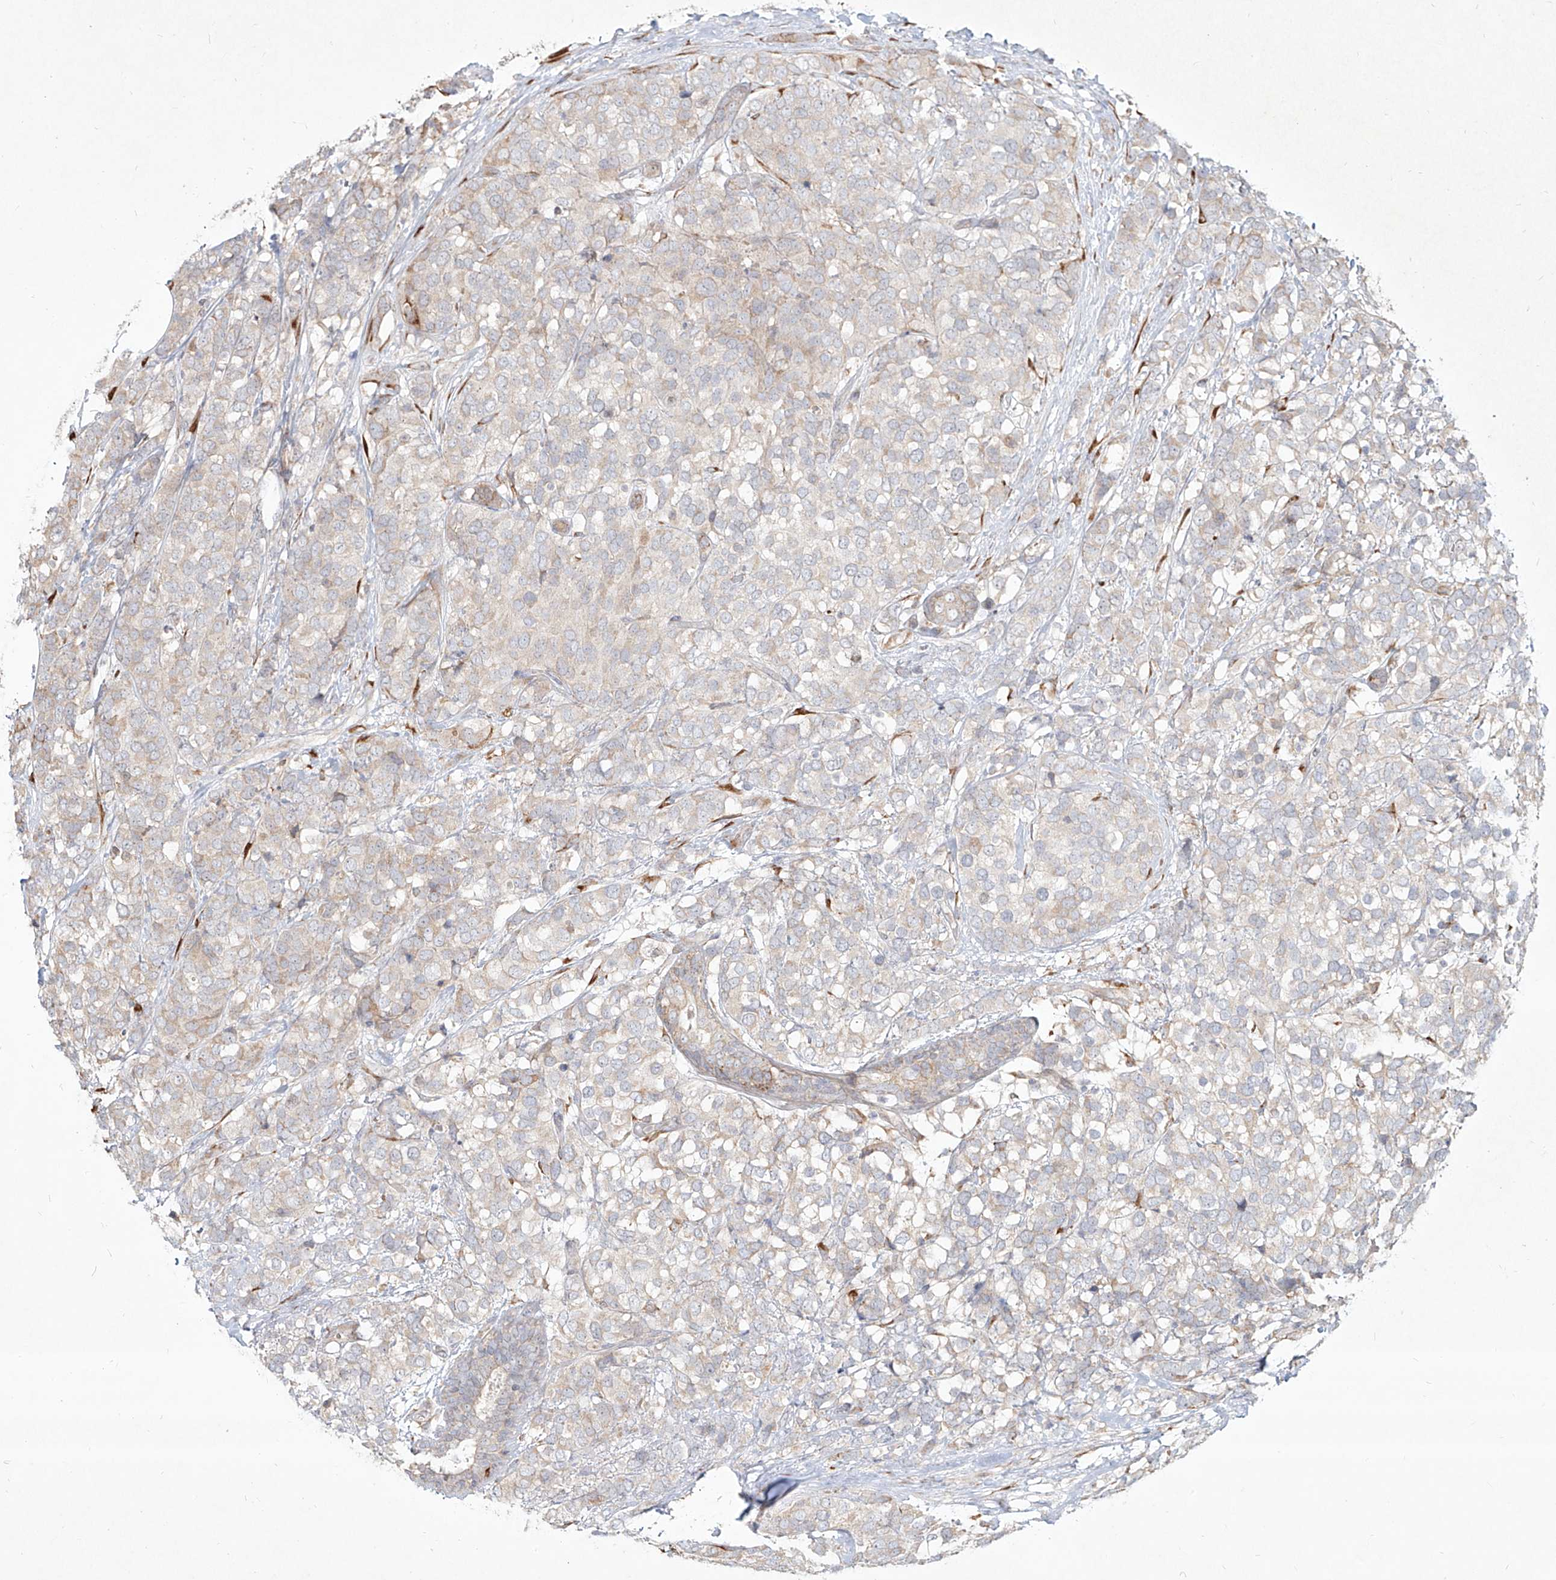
{"staining": {"intensity": "negative", "quantity": "none", "location": "none"}, "tissue": "breast cancer", "cell_type": "Tumor cells", "image_type": "cancer", "snomed": [{"axis": "morphology", "description": "Lobular carcinoma"}, {"axis": "topography", "description": "Breast"}], "caption": "This micrograph is of breast cancer (lobular carcinoma) stained with IHC to label a protein in brown with the nuclei are counter-stained blue. There is no staining in tumor cells. The staining was performed using DAB to visualize the protein expression in brown, while the nuclei were stained in blue with hematoxylin (Magnification: 20x).", "gene": "CD209", "patient": {"sex": "female", "age": 59}}